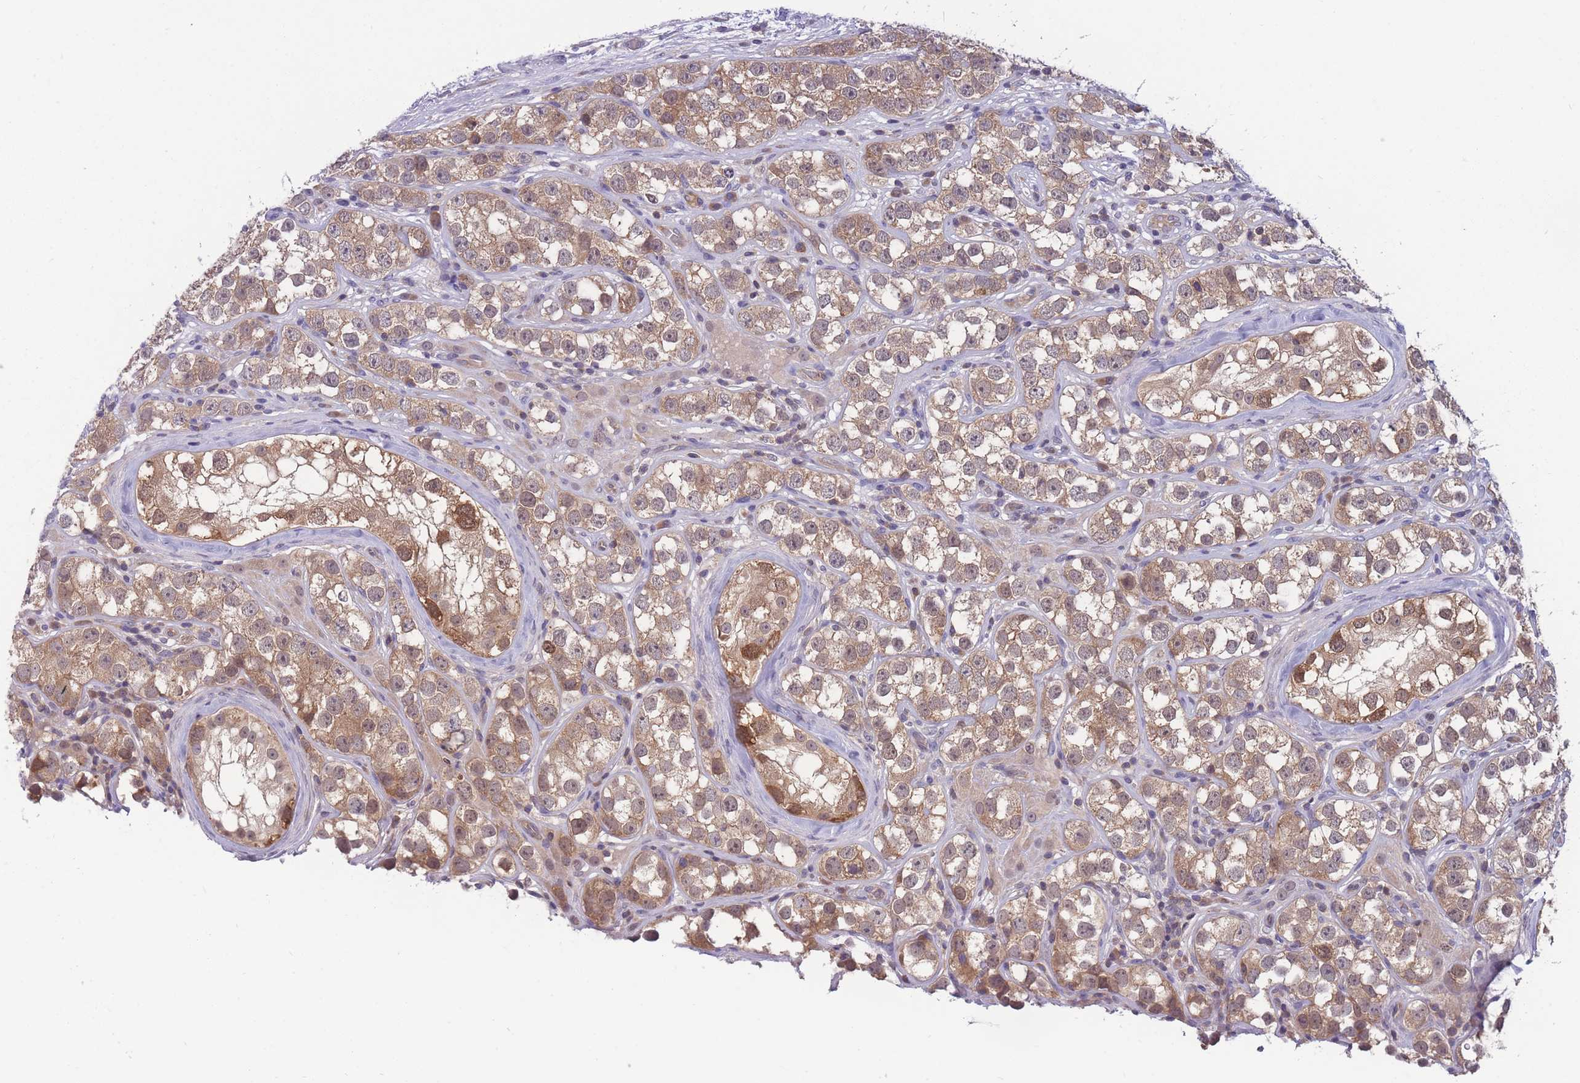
{"staining": {"intensity": "moderate", "quantity": ">75%", "location": "cytoplasmic/membranous"}, "tissue": "testis cancer", "cell_type": "Tumor cells", "image_type": "cancer", "snomed": [{"axis": "morphology", "description": "Seminoma, NOS"}, {"axis": "topography", "description": "Testis"}], "caption": "The image displays staining of testis cancer, revealing moderate cytoplasmic/membranous protein staining (brown color) within tumor cells.", "gene": "UBE2N", "patient": {"sex": "male", "age": 28}}